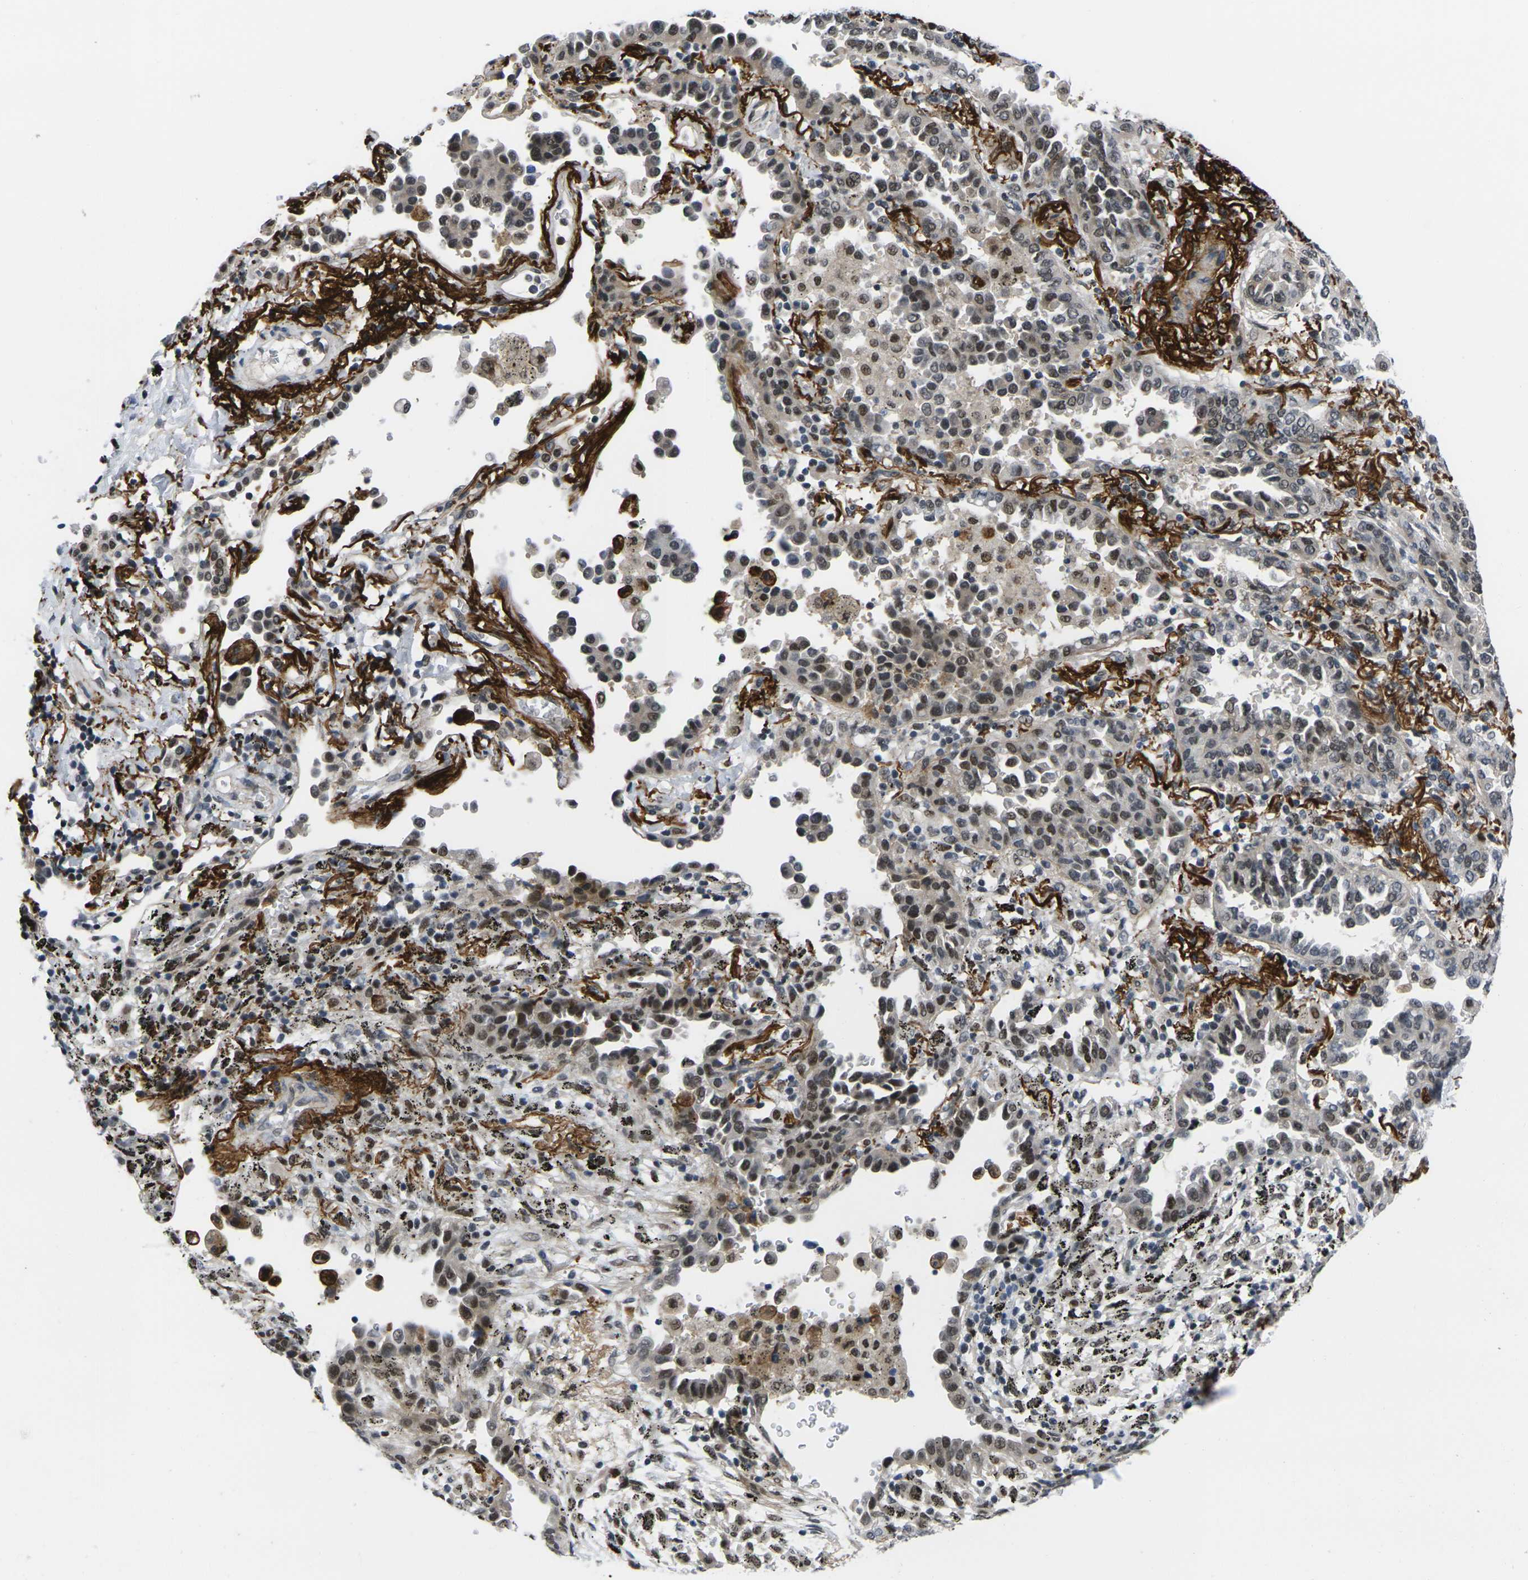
{"staining": {"intensity": "moderate", "quantity": ">75%", "location": "nuclear"}, "tissue": "lung cancer", "cell_type": "Tumor cells", "image_type": "cancer", "snomed": [{"axis": "morphology", "description": "Normal tissue, NOS"}, {"axis": "morphology", "description": "Adenocarcinoma, NOS"}, {"axis": "topography", "description": "Lung"}], "caption": "Protein expression analysis of human adenocarcinoma (lung) reveals moderate nuclear expression in approximately >75% of tumor cells.", "gene": "RBM7", "patient": {"sex": "male", "age": 59}}